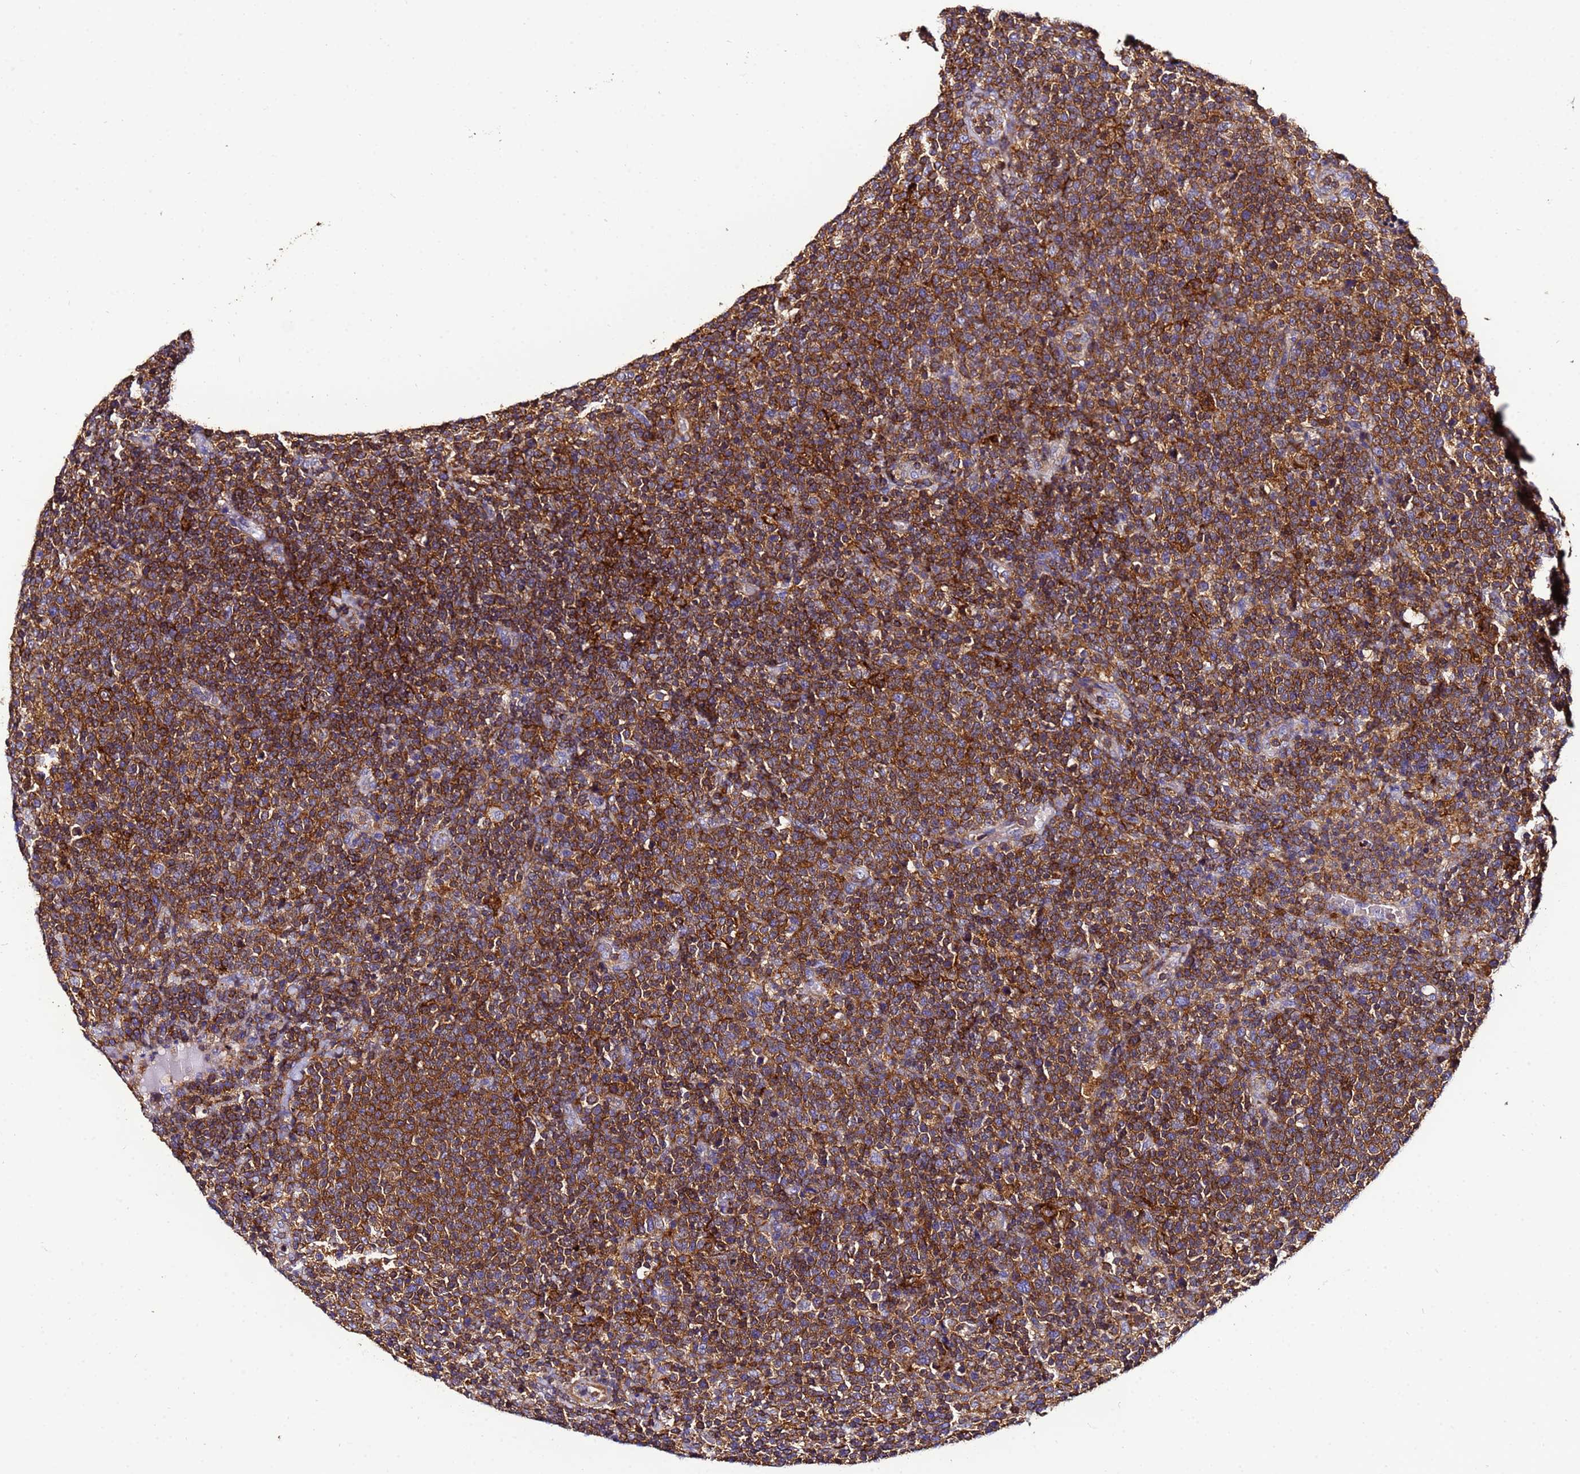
{"staining": {"intensity": "strong", "quantity": ">75%", "location": "cytoplasmic/membranous"}, "tissue": "lymphoma", "cell_type": "Tumor cells", "image_type": "cancer", "snomed": [{"axis": "morphology", "description": "Malignant lymphoma, non-Hodgkin's type, High grade"}, {"axis": "topography", "description": "Lymph node"}], "caption": "Protein staining displays strong cytoplasmic/membranous staining in about >75% of tumor cells in lymphoma.", "gene": "ACTB", "patient": {"sex": "male", "age": 61}}